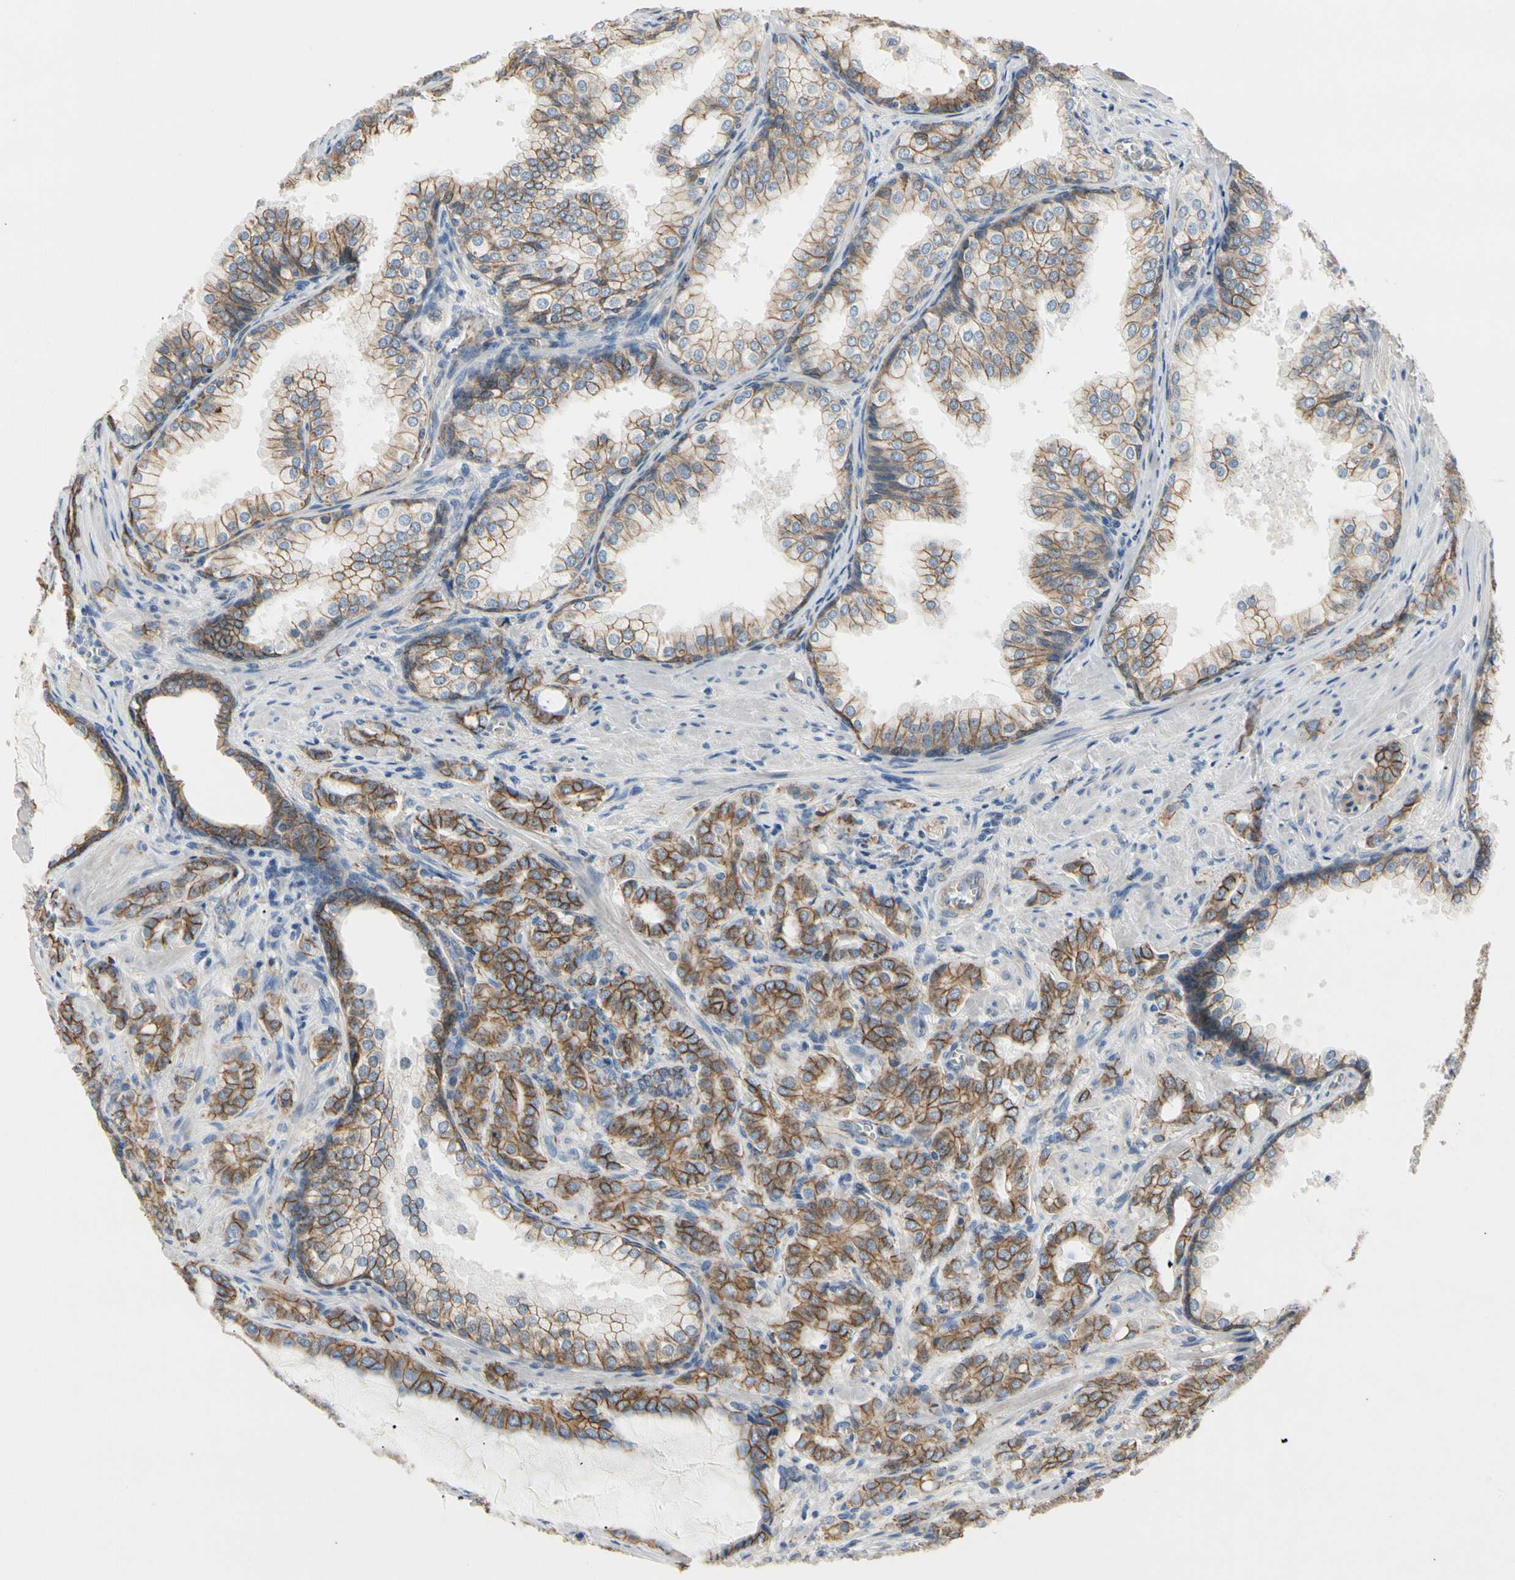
{"staining": {"intensity": "moderate", "quantity": "25%-75%", "location": "cytoplasmic/membranous"}, "tissue": "prostate cancer", "cell_type": "Tumor cells", "image_type": "cancer", "snomed": [{"axis": "morphology", "description": "Adenocarcinoma, High grade"}, {"axis": "topography", "description": "Prostate"}], "caption": "IHC of human prostate cancer (high-grade adenocarcinoma) exhibits medium levels of moderate cytoplasmic/membranous expression in approximately 25%-75% of tumor cells. Using DAB (3,3'-diaminobenzidine) (brown) and hematoxylin (blue) stains, captured at high magnification using brightfield microscopy.", "gene": "LGR6", "patient": {"sex": "male", "age": 64}}